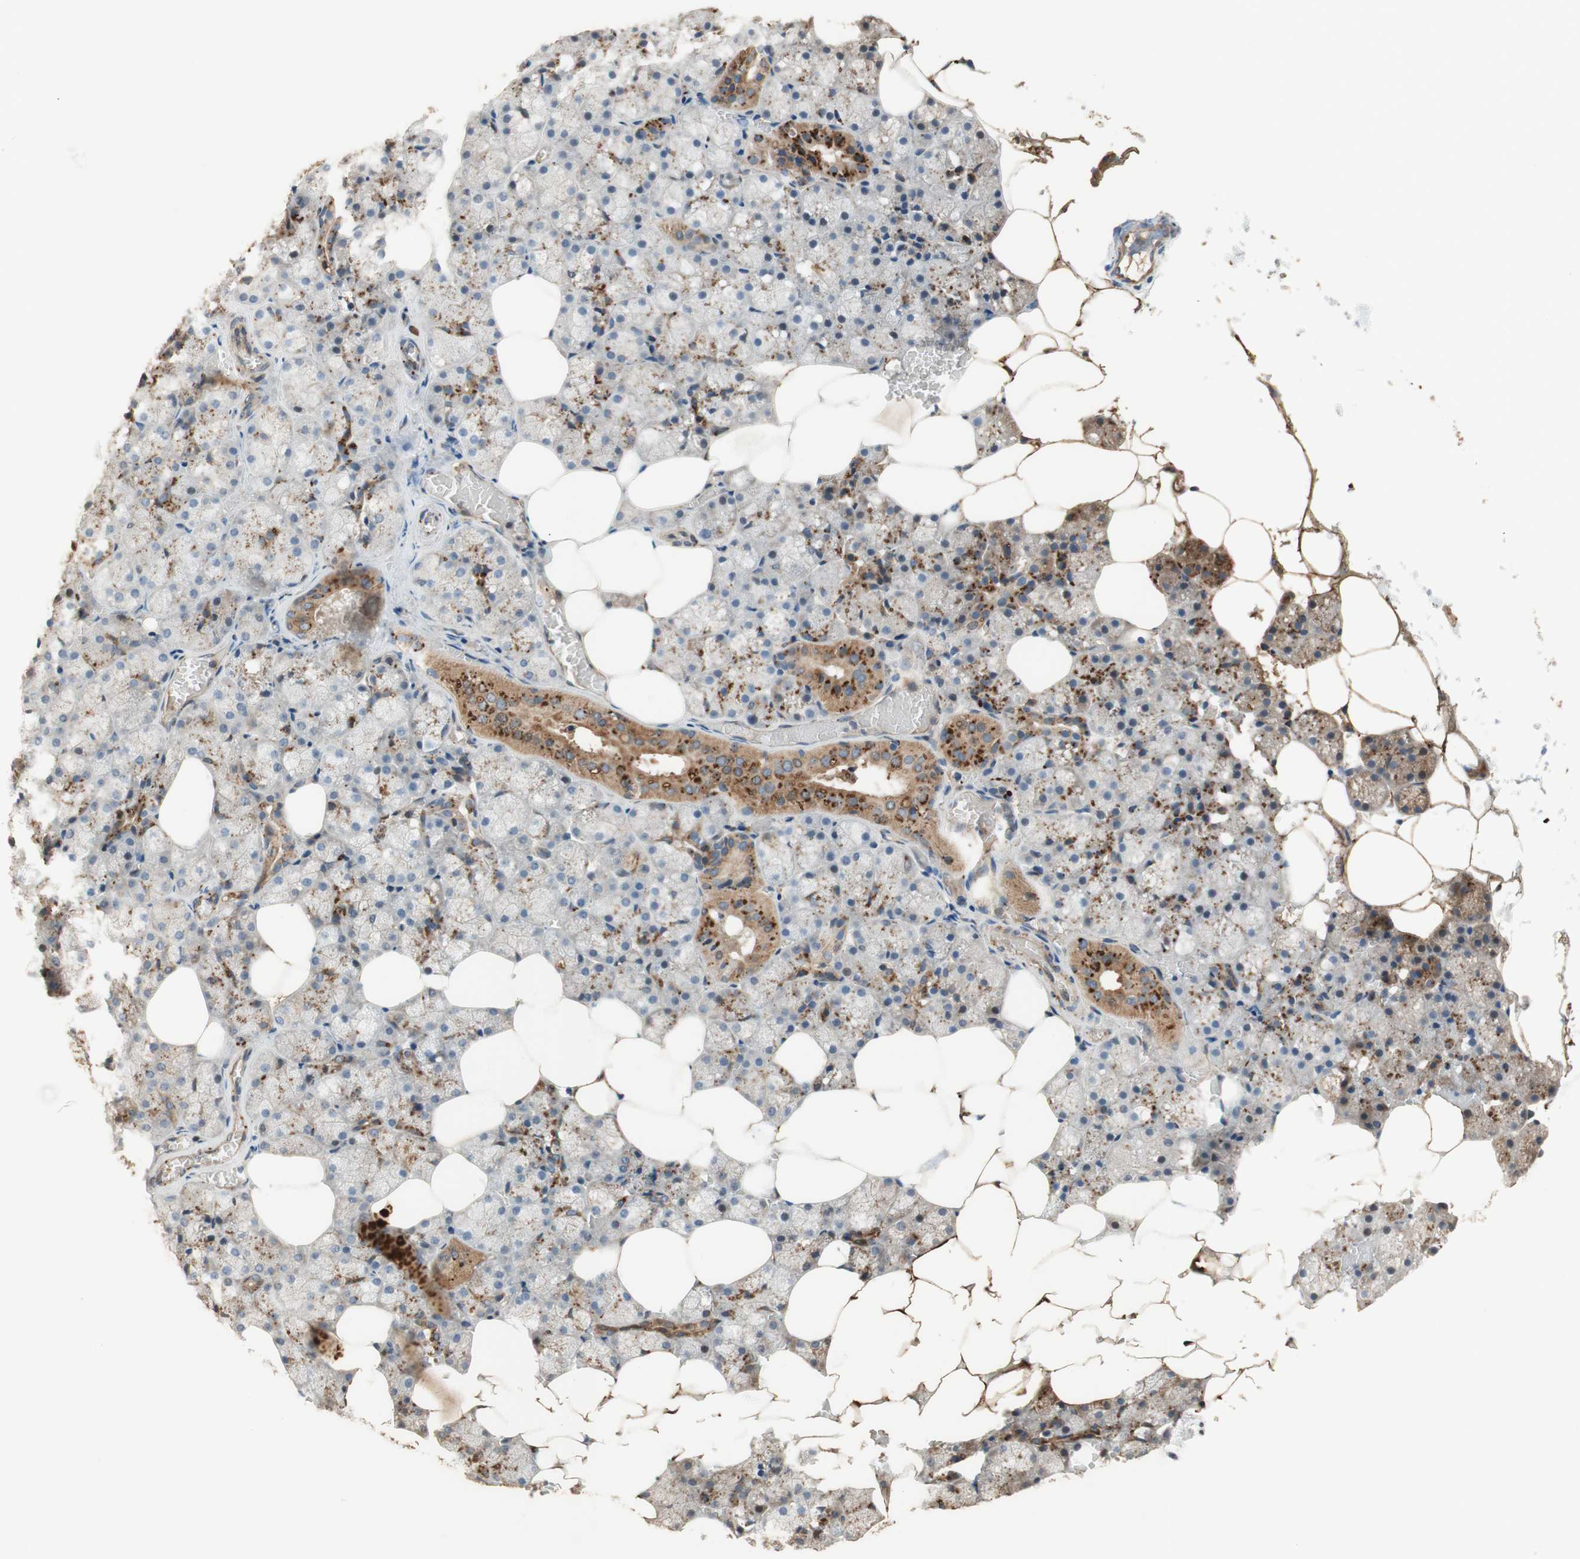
{"staining": {"intensity": "moderate", "quantity": ">75%", "location": "cytoplasmic/membranous"}, "tissue": "salivary gland", "cell_type": "Glandular cells", "image_type": "normal", "snomed": [{"axis": "morphology", "description": "Normal tissue, NOS"}, {"axis": "topography", "description": "Salivary gland"}], "caption": "Protein staining reveals moderate cytoplasmic/membranous expression in approximately >75% of glandular cells in benign salivary gland. (DAB IHC with brightfield microscopy, high magnification).", "gene": "PTPN21", "patient": {"sex": "male", "age": 62}}